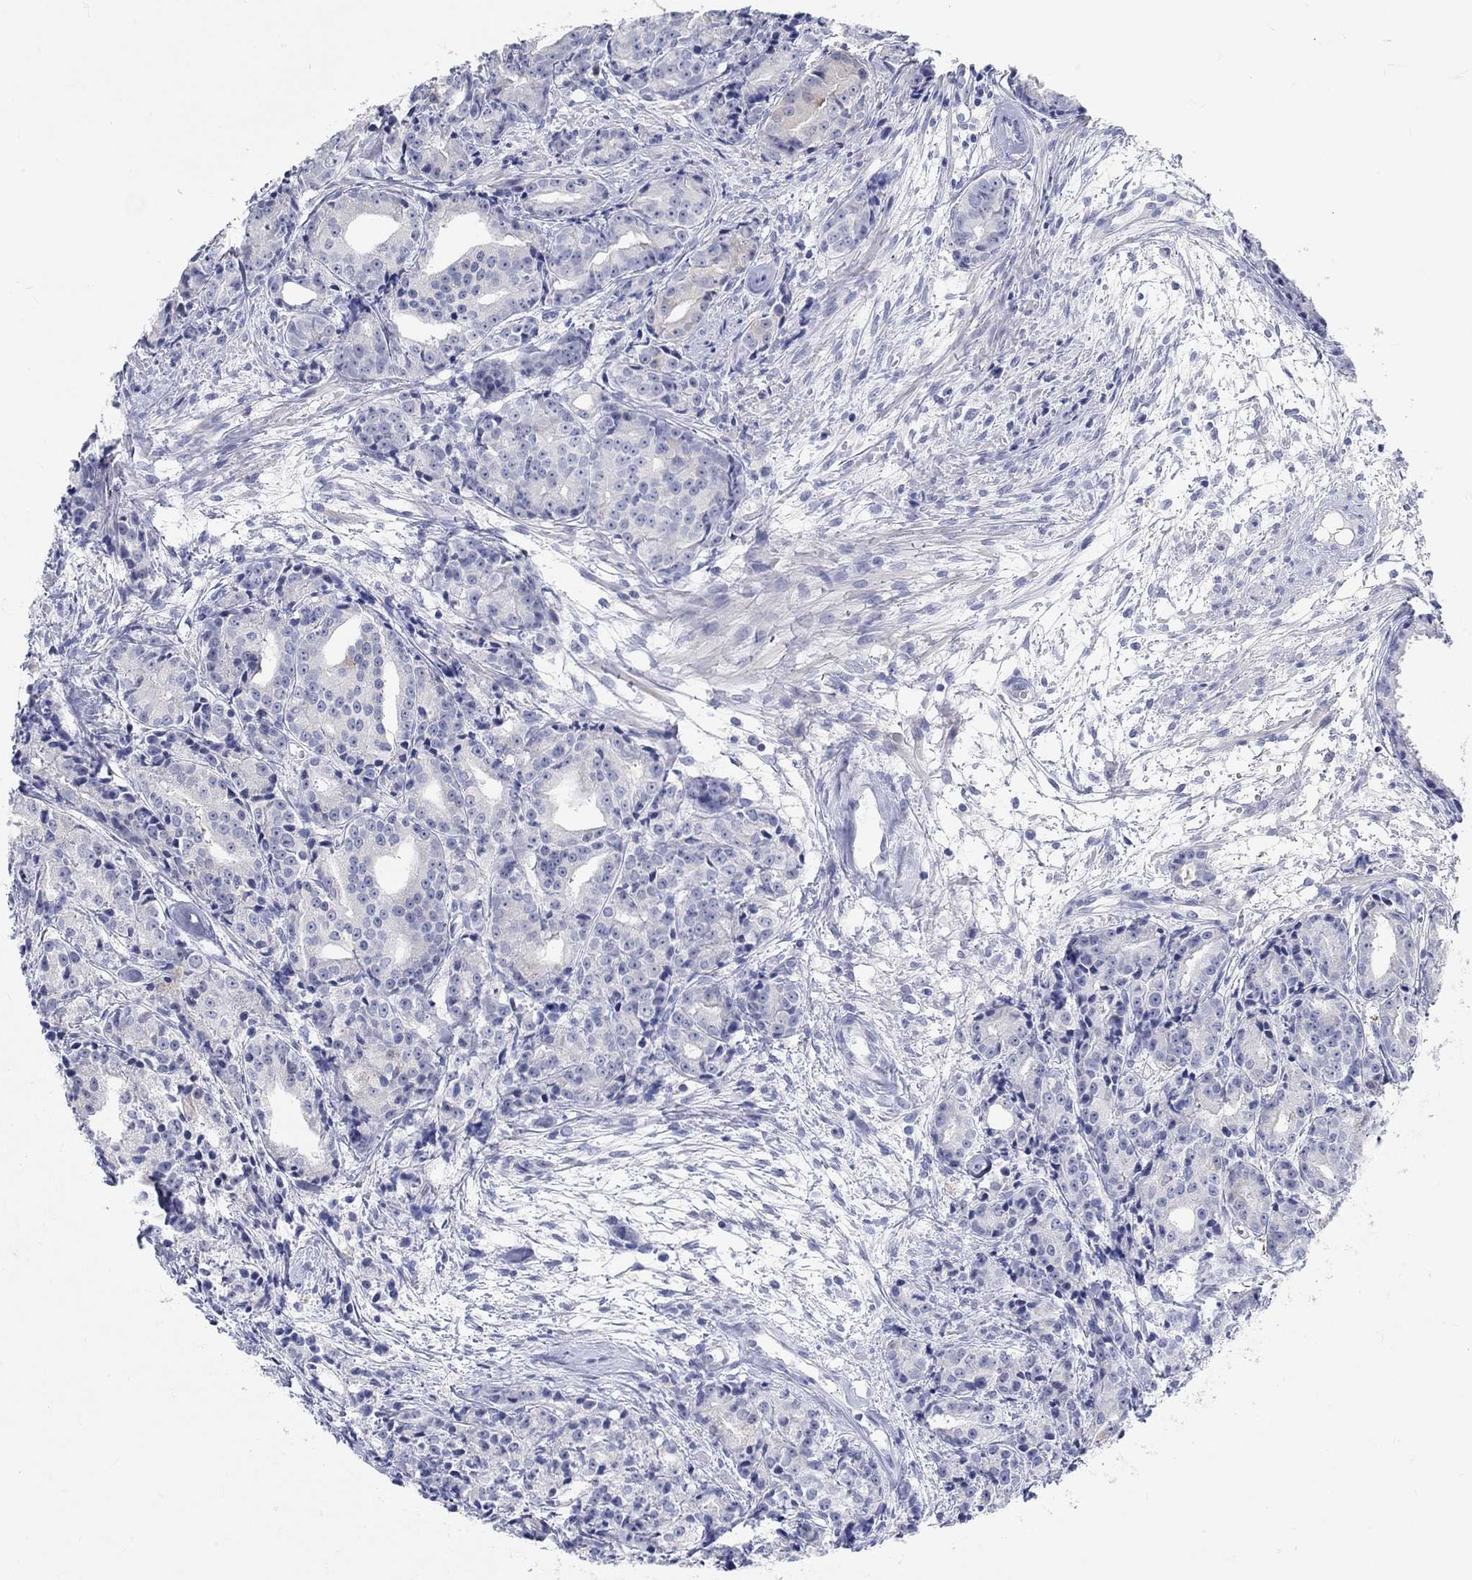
{"staining": {"intensity": "negative", "quantity": "none", "location": "none"}, "tissue": "prostate cancer", "cell_type": "Tumor cells", "image_type": "cancer", "snomed": [{"axis": "morphology", "description": "Adenocarcinoma, Medium grade"}, {"axis": "topography", "description": "Prostate"}], "caption": "There is no significant positivity in tumor cells of medium-grade adenocarcinoma (prostate).", "gene": "GRIA3", "patient": {"sex": "male", "age": 74}}